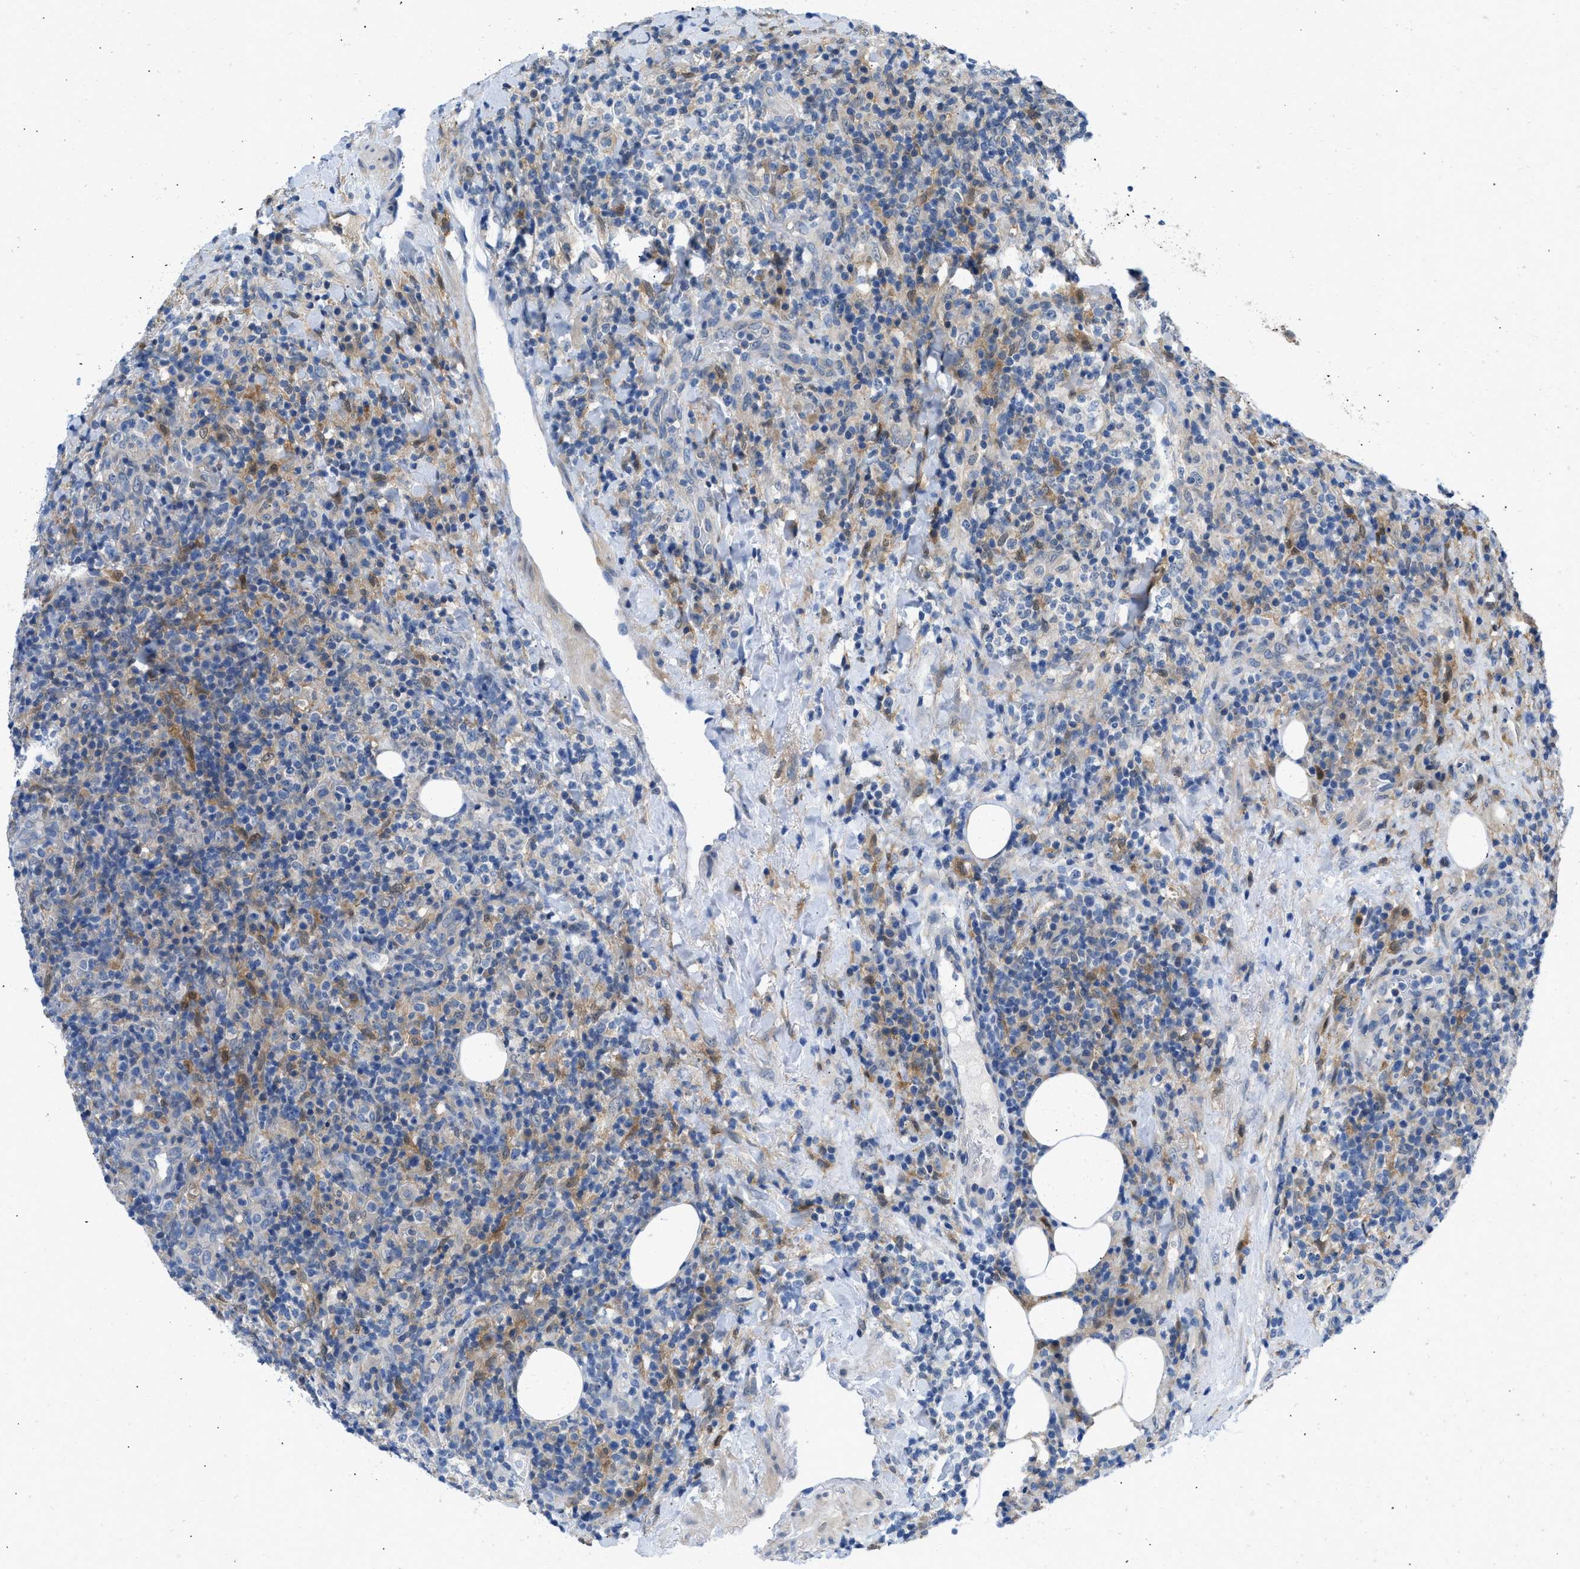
{"staining": {"intensity": "negative", "quantity": "none", "location": "none"}, "tissue": "lymphoma", "cell_type": "Tumor cells", "image_type": "cancer", "snomed": [{"axis": "morphology", "description": "Malignant lymphoma, non-Hodgkin's type, High grade"}, {"axis": "topography", "description": "Lymph node"}], "caption": "DAB (3,3'-diaminobenzidine) immunohistochemical staining of human lymphoma demonstrates no significant expression in tumor cells. Nuclei are stained in blue.", "gene": "CBR1", "patient": {"sex": "female", "age": 76}}